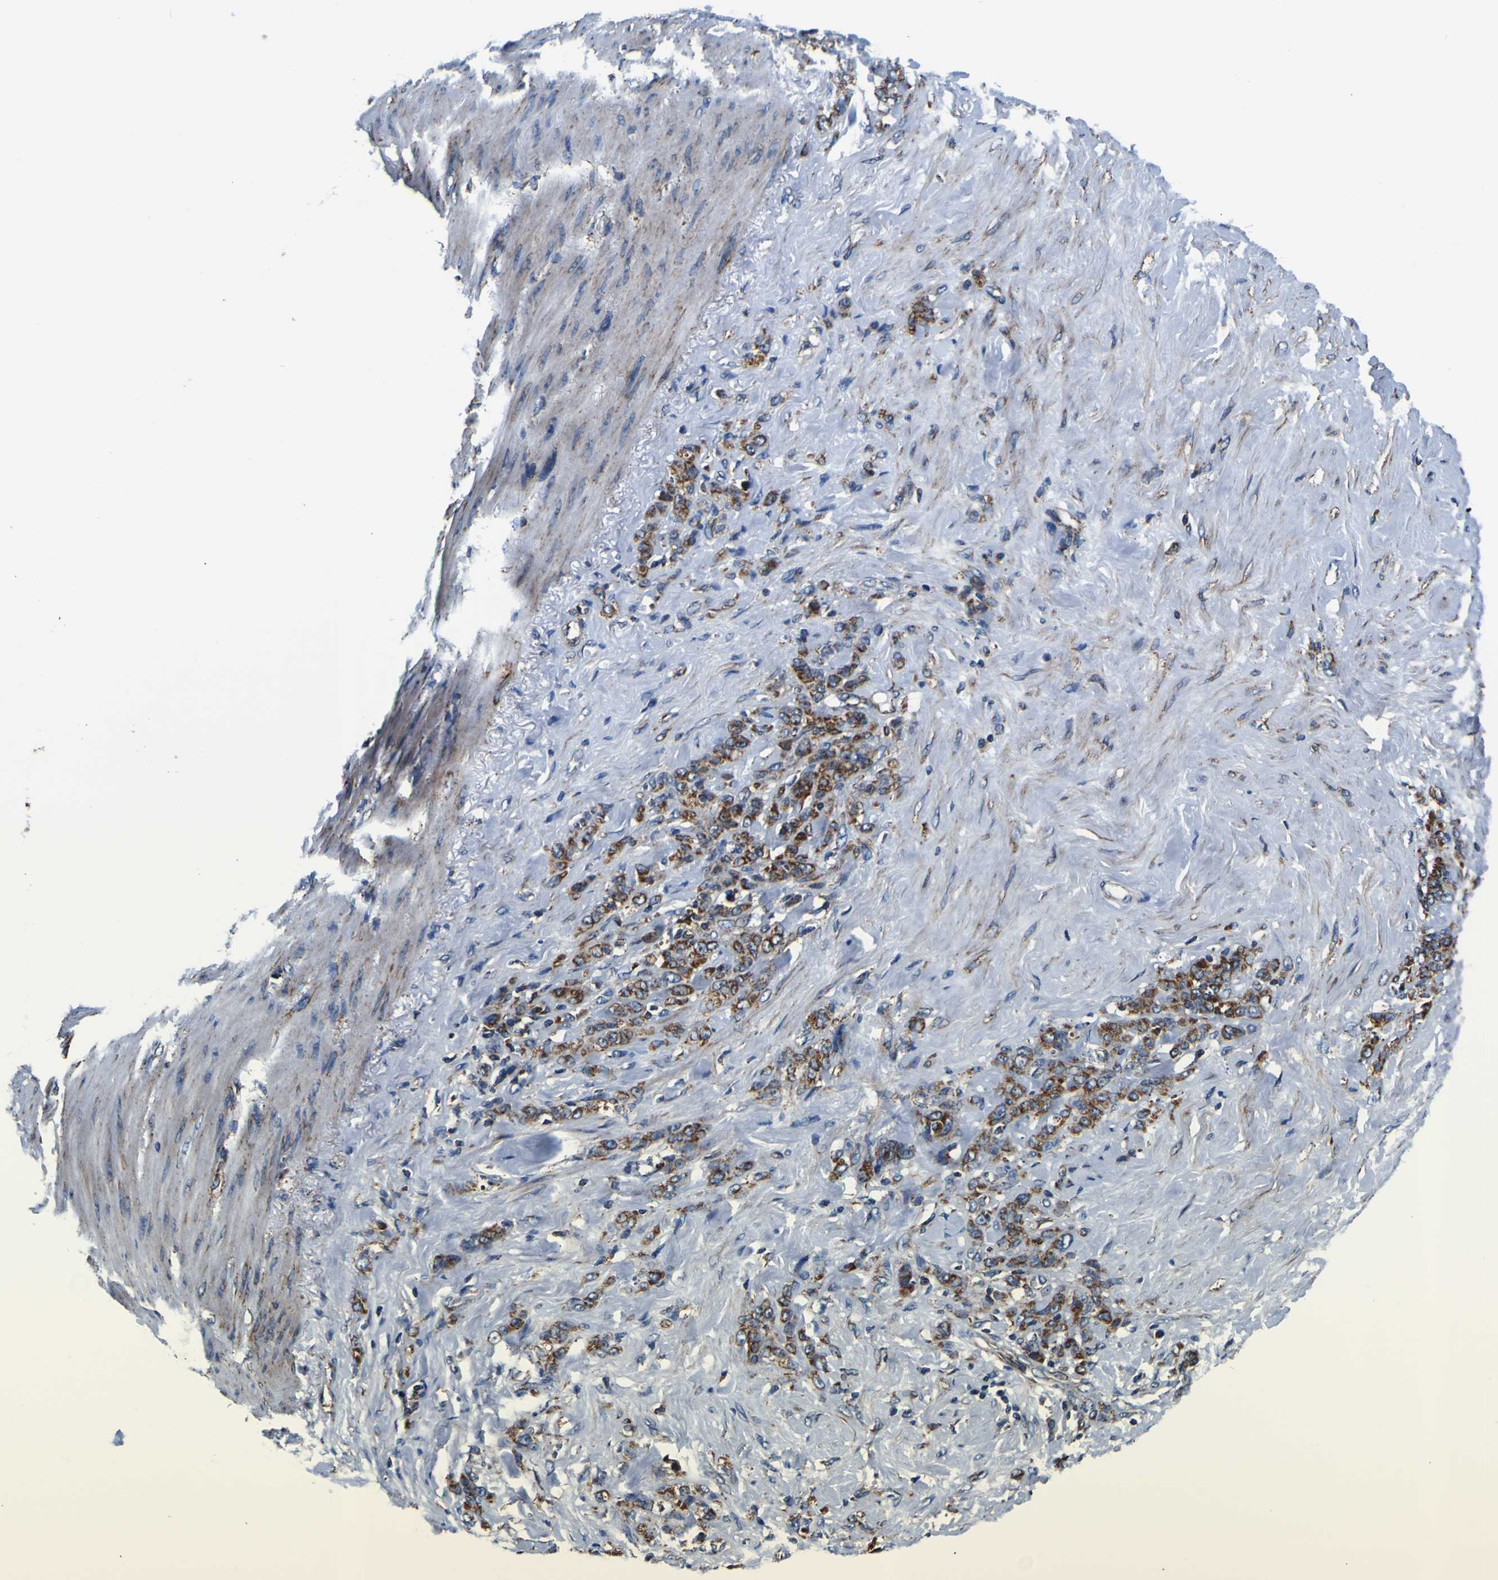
{"staining": {"intensity": "strong", "quantity": ">75%", "location": "cytoplasmic/membranous"}, "tissue": "stomach cancer", "cell_type": "Tumor cells", "image_type": "cancer", "snomed": [{"axis": "morphology", "description": "Adenocarcinoma, NOS"}, {"axis": "topography", "description": "Stomach"}], "caption": "A high amount of strong cytoplasmic/membranous positivity is appreciated in about >75% of tumor cells in stomach adenocarcinoma tissue. (DAB (3,3'-diaminobenzidine) = brown stain, brightfield microscopy at high magnification).", "gene": "PTRH2", "patient": {"sex": "male", "age": 82}}